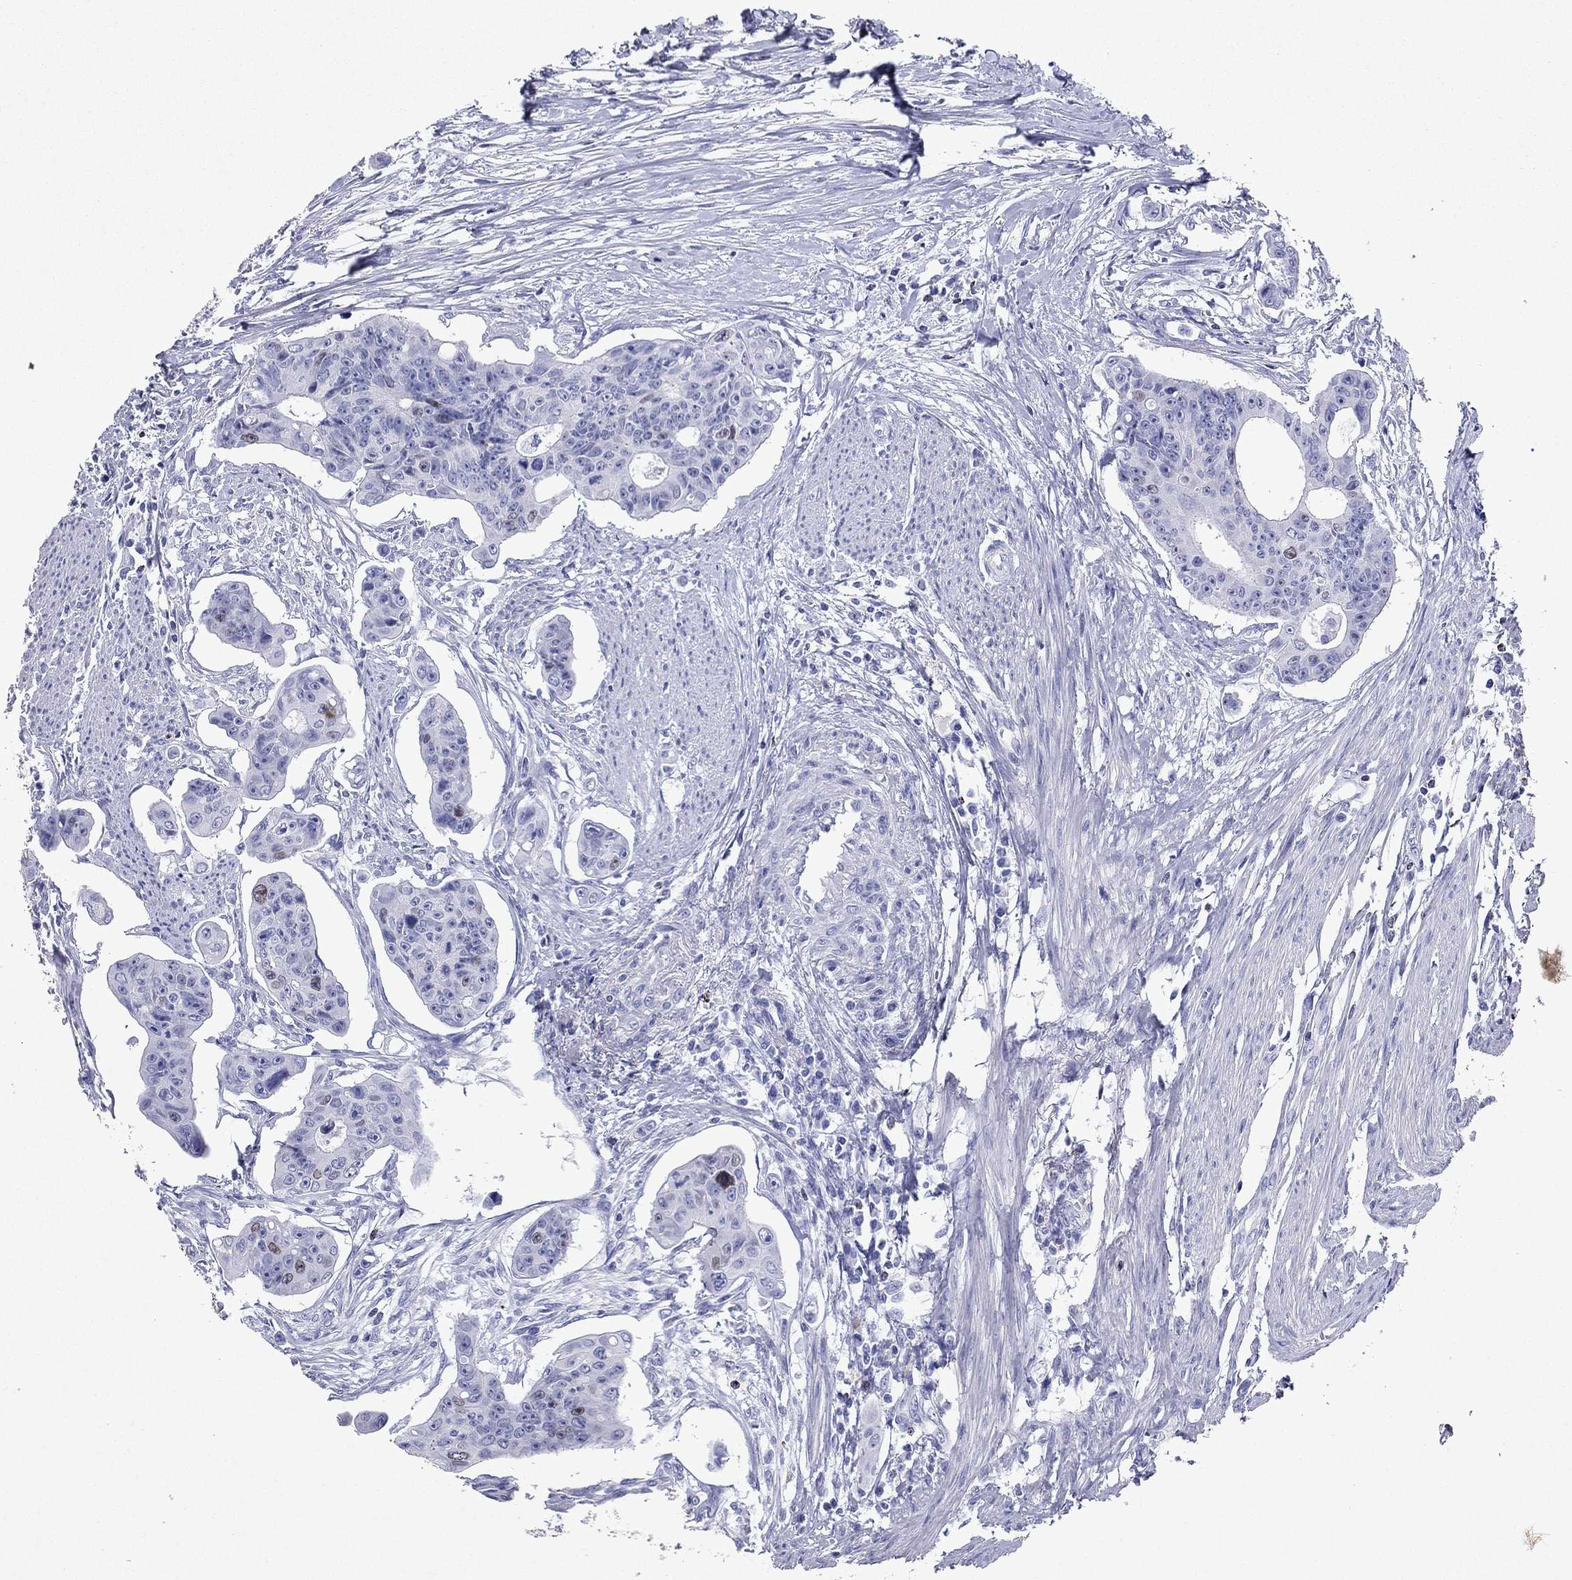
{"staining": {"intensity": "weak", "quantity": "<25%", "location": "nuclear"}, "tissue": "colorectal cancer", "cell_type": "Tumor cells", "image_type": "cancer", "snomed": [{"axis": "morphology", "description": "Adenocarcinoma, NOS"}, {"axis": "topography", "description": "Colon"}], "caption": "Immunohistochemistry (IHC) of human adenocarcinoma (colorectal) exhibits no positivity in tumor cells.", "gene": "GZMK", "patient": {"sex": "male", "age": 70}}